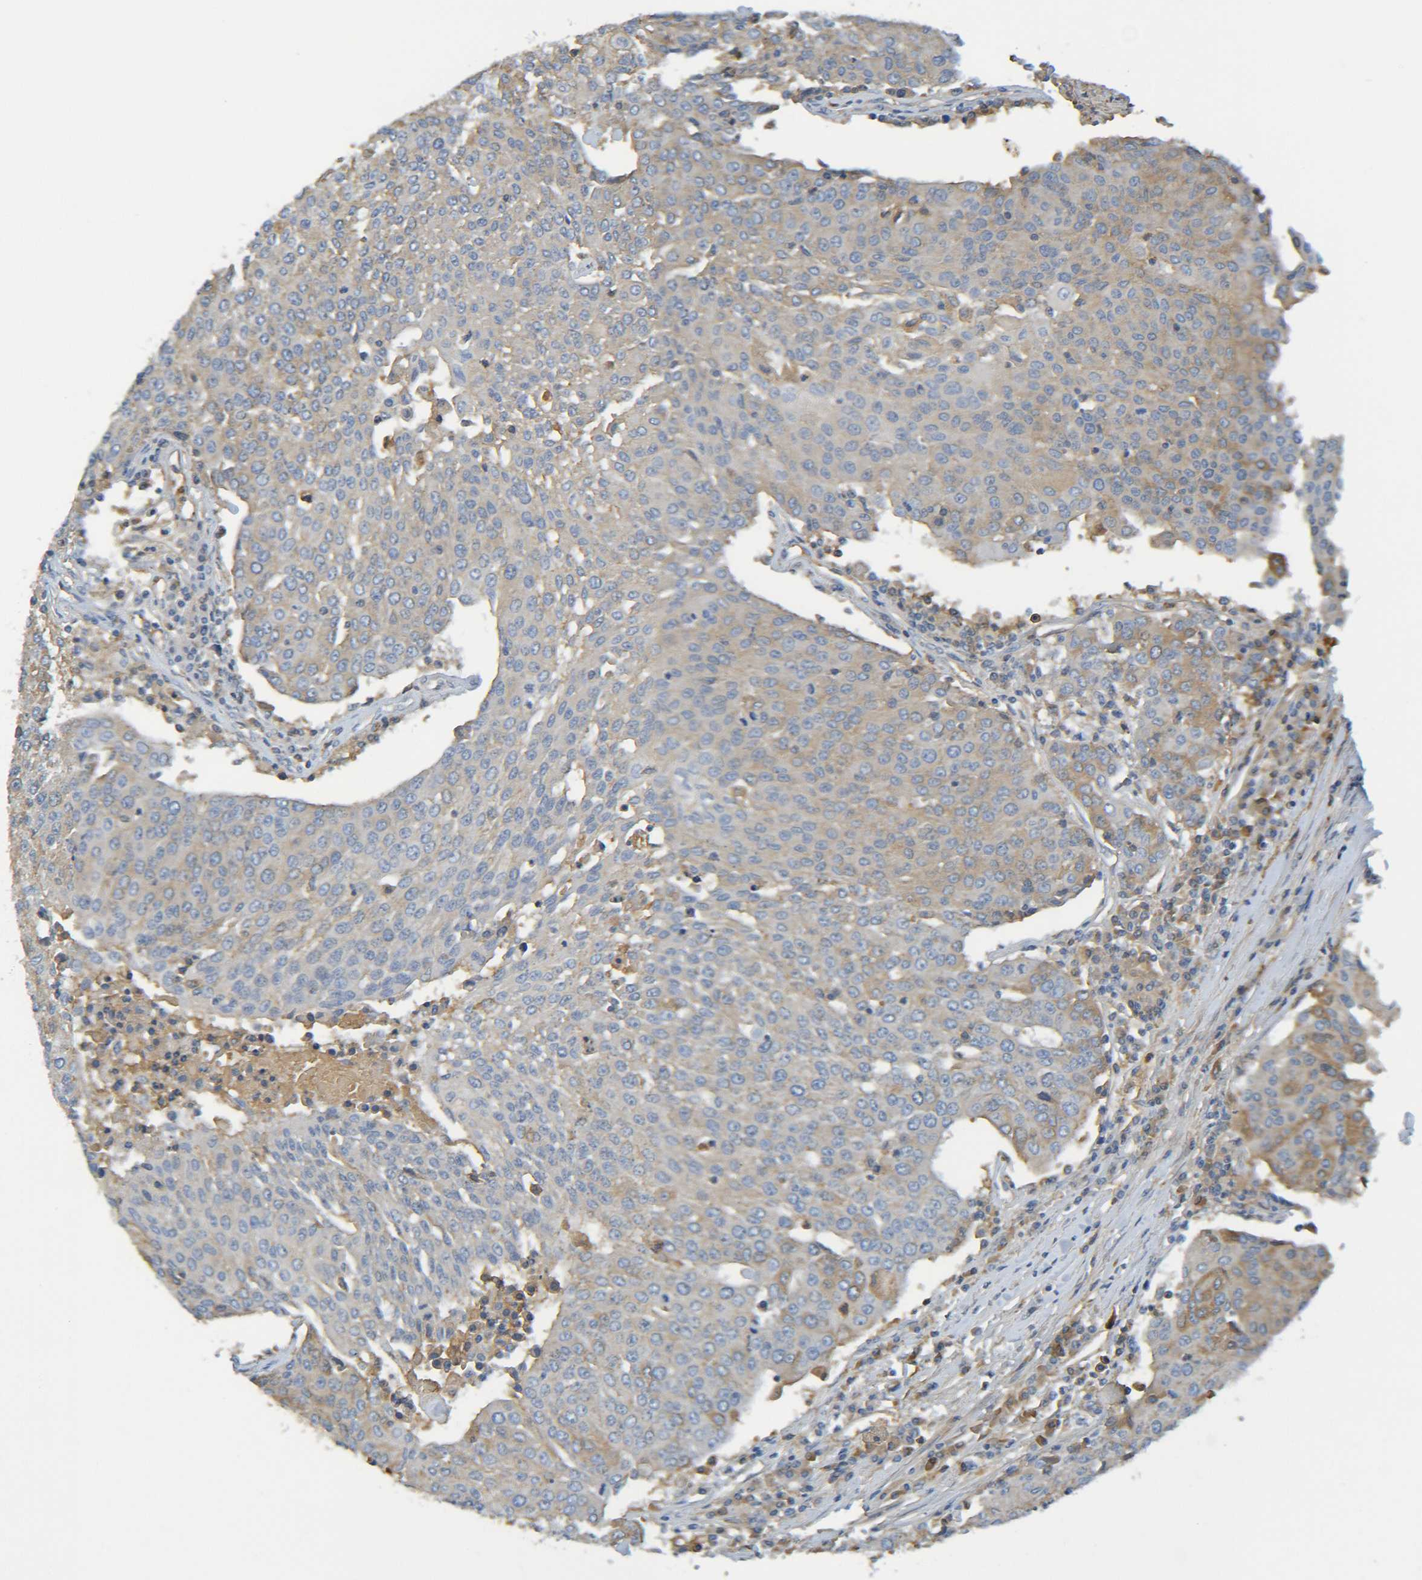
{"staining": {"intensity": "moderate", "quantity": ">75%", "location": "cytoplasmic/membranous"}, "tissue": "urothelial cancer", "cell_type": "Tumor cells", "image_type": "cancer", "snomed": [{"axis": "morphology", "description": "Urothelial carcinoma, High grade"}, {"axis": "topography", "description": "Urinary bladder"}], "caption": "About >75% of tumor cells in urothelial cancer display moderate cytoplasmic/membranous protein staining as visualized by brown immunohistochemical staining.", "gene": "C1QA", "patient": {"sex": "female", "age": 85}}